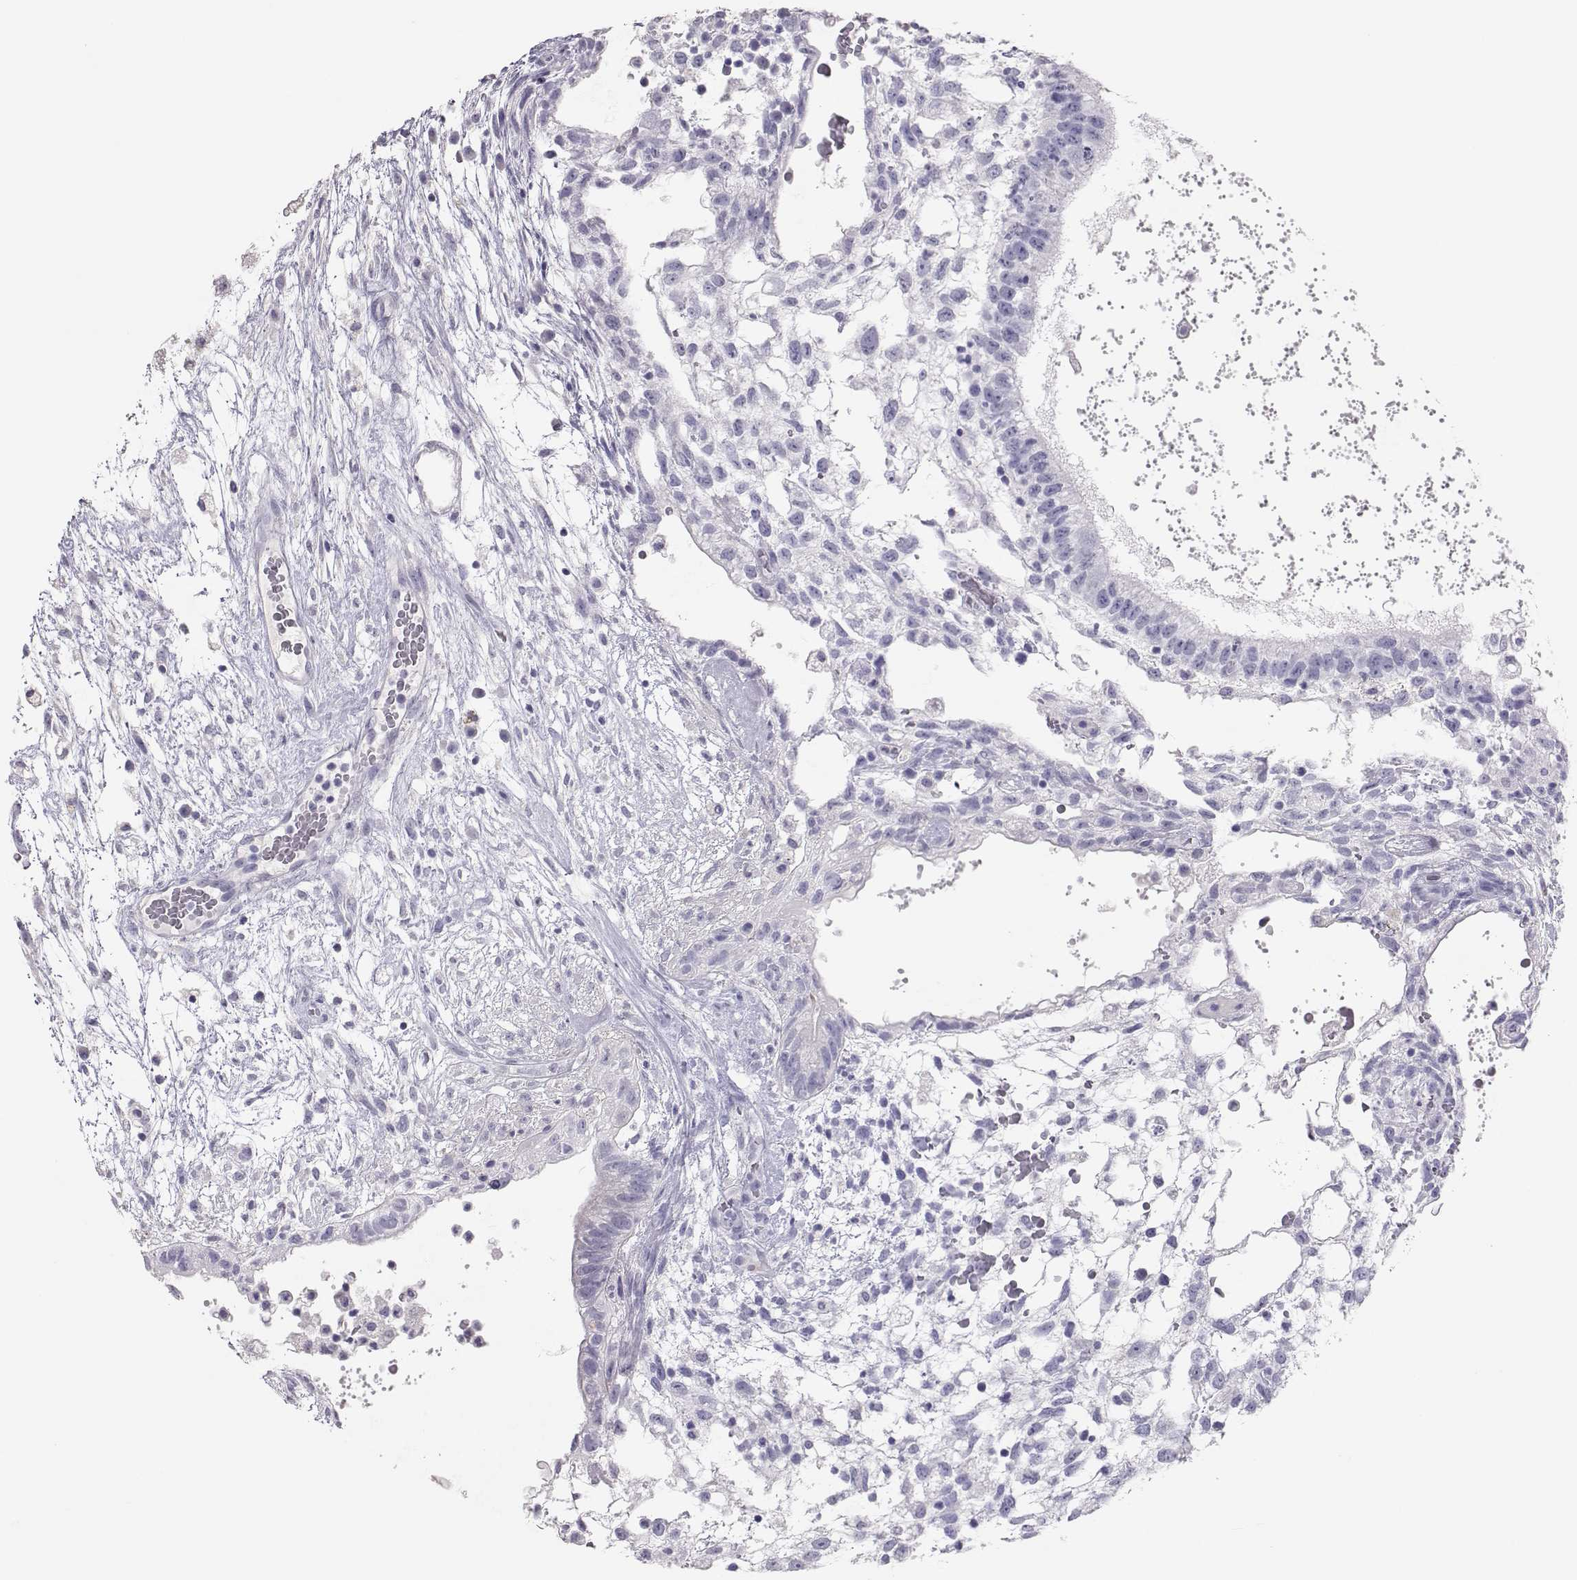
{"staining": {"intensity": "negative", "quantity": "none", "location": "none"}, "tissue": "testis cancer", "cell_type": "Tumor cells", "image_type": "cancer", "snomed": [{"axis": "morphology", "description": "Normal tissue, NOS"}, {"axis": "morphology", "description": "Carcinoma, Embryonal, NOS"}, {"axis": "topography", "description": "Testis"}], "caption": "A high-resolution photomicrograph shows immunohistochemistry staining of testis cancer, which demonstrates no significant staining in tumor cells.", "gene": "PMCH", "patient": {"sex": "male", "age": 32}}